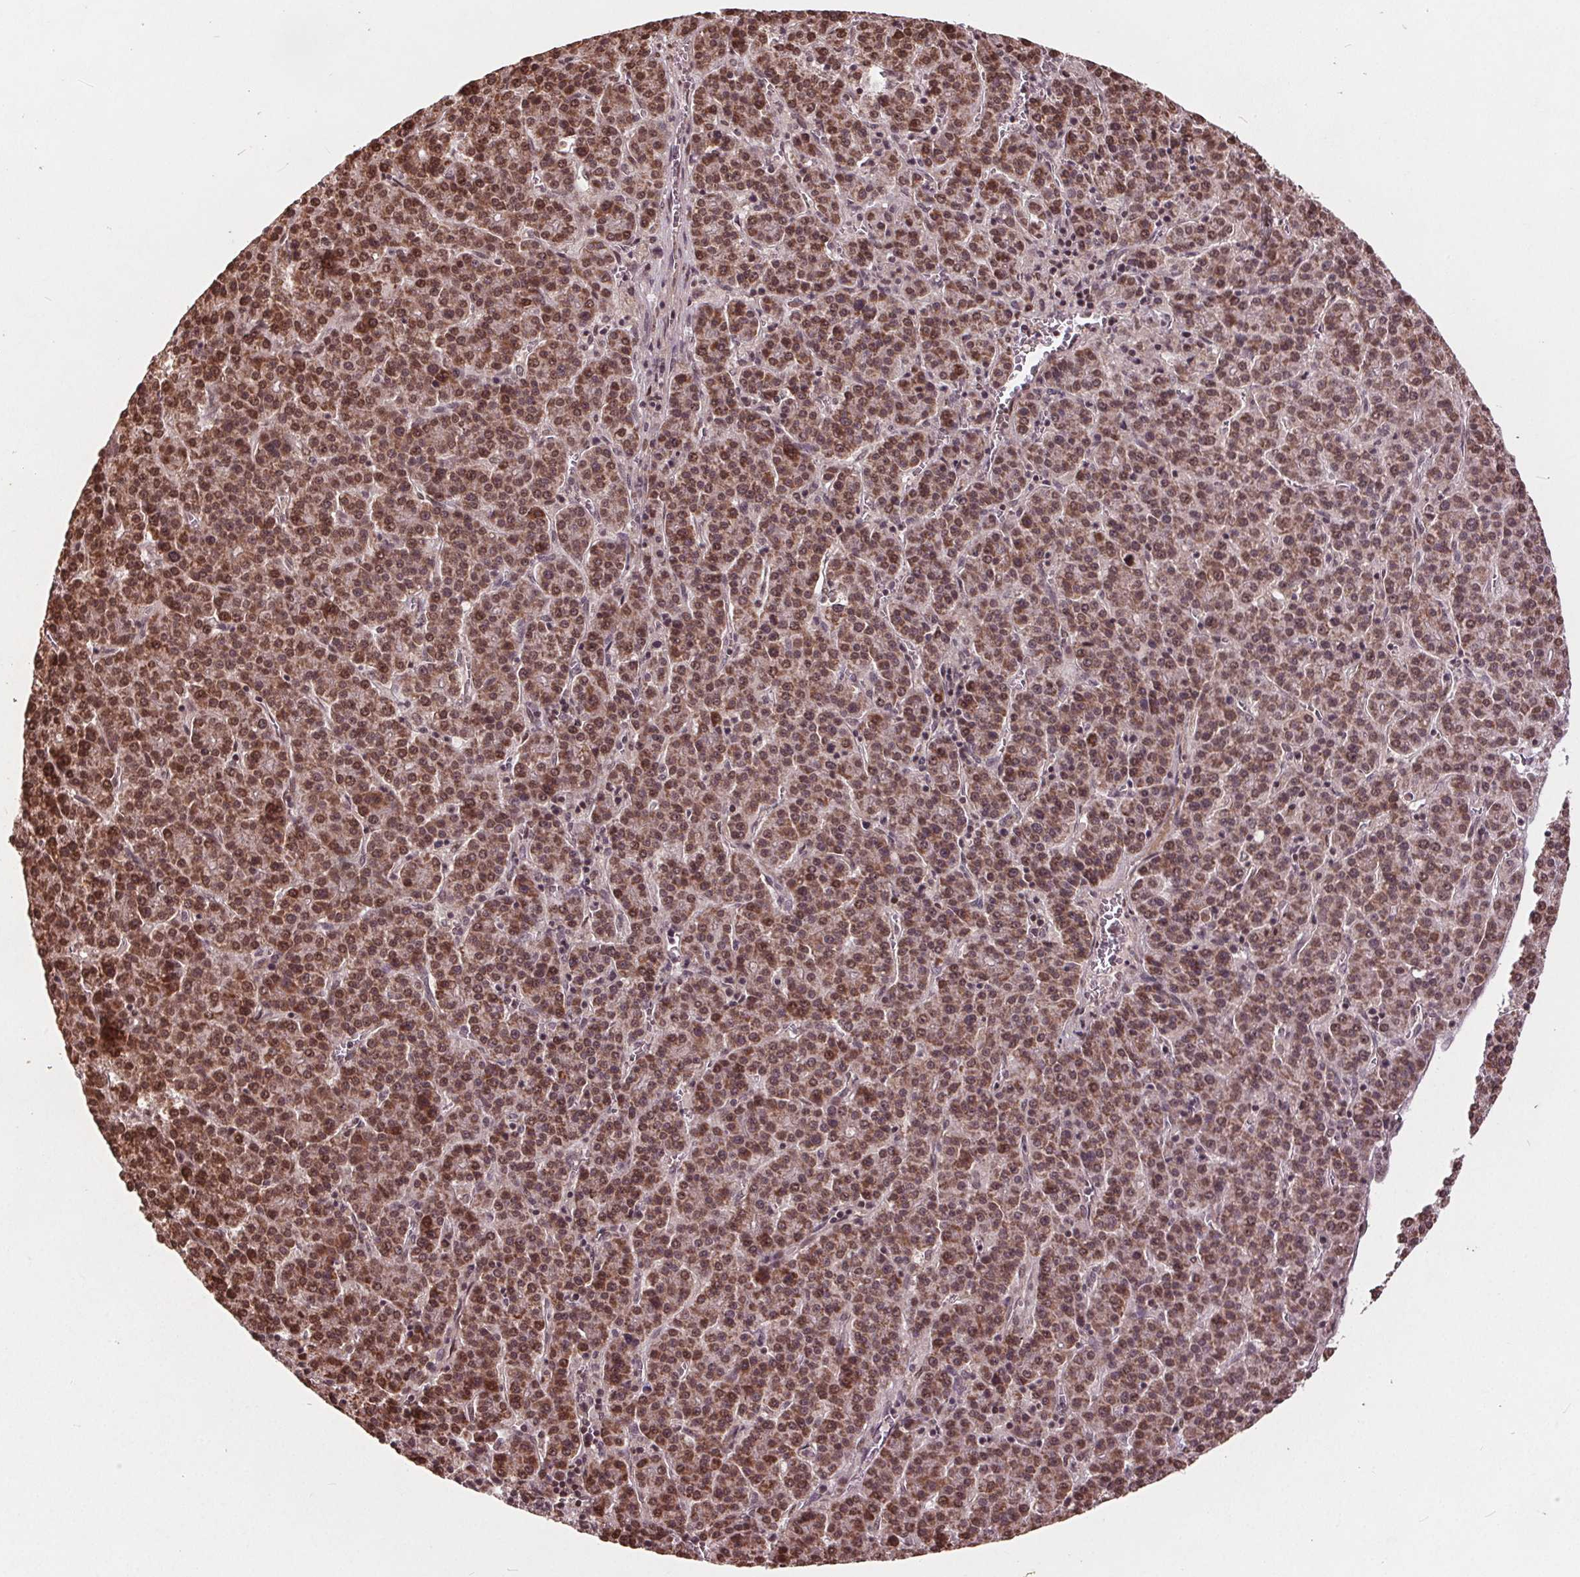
{"staining": {"intensity": "moderate", "quantity": ">75%", "location": "nuclear"}, "tissue": "liver cancer", "cell_type": "Tumor cells", "image_type": "cancer", "snomed": [{"axis": "morphology", "description": "Carcinoma, Hepatocellular, NOS"}, {"axis": "topography", "description": "Liver"}], "caption": "Tumor cells exhibit medium levels of moderate nuclear positivity in about >75% of cells in liver hepatocellular carcinoma.", "gene": "HIF1AN", "patient": {"sex": "female", "age": 58}}